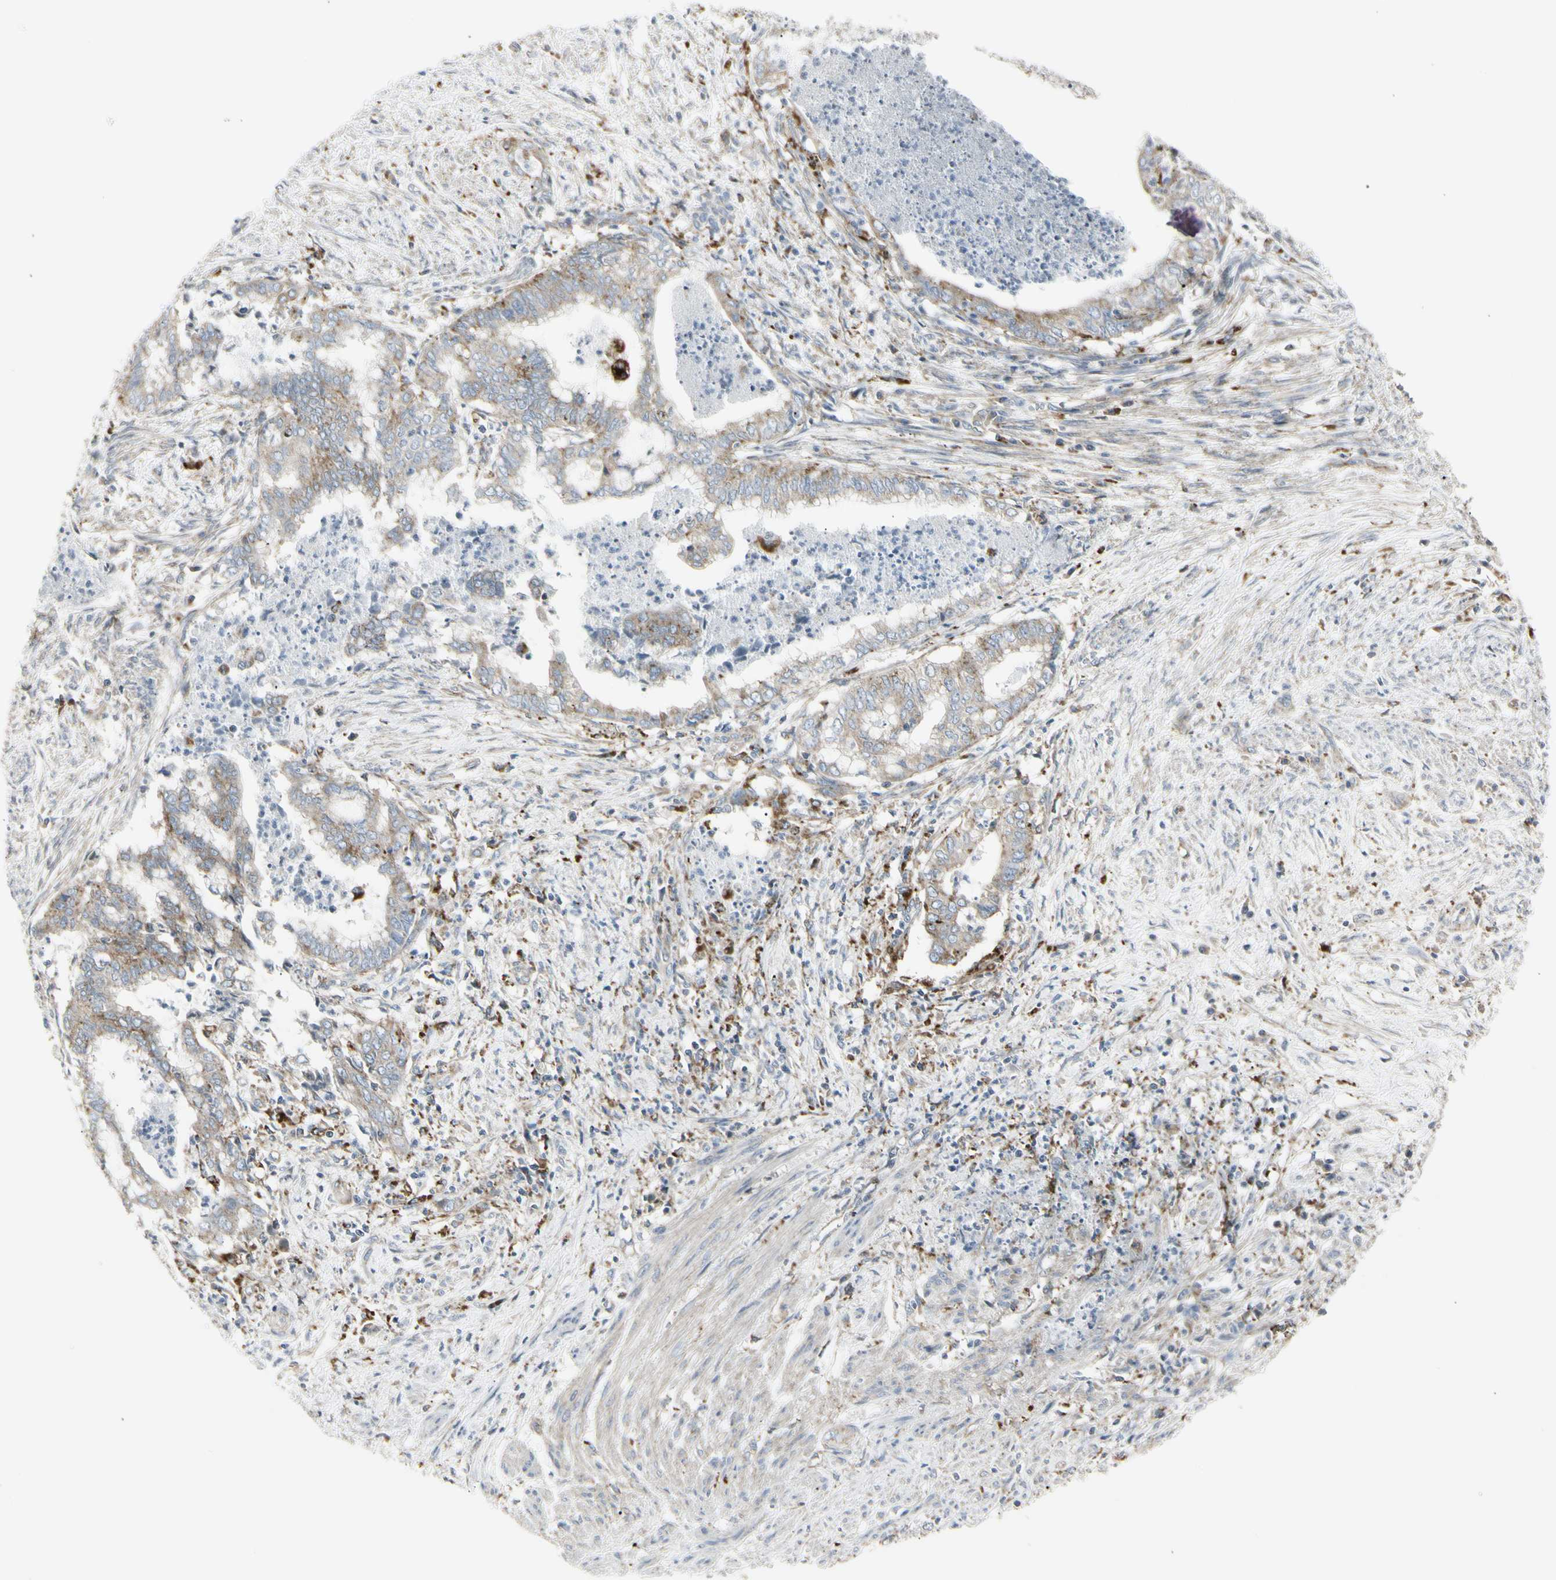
{"staining": {"intensity": "weak", "quantity": "<25%", "location": "cytoplasmic/membranous"}, "tissue": "endometrial cancer", "cell_type": "Tumor cells", "image_type": "cancer", "snomed": [{"axis": "morphology", "description": "Necrosis, NOS"}, {"axis": "morphology", "description": "Adenocarcinoma, NOS"}, {"axis": "topography", "description": "Endometrium"}], "caption": "There is no significant positivity in tumor cells of endometrial adenocarcinoma.", "gene": "ATP6V1B2", "patient": {"sex": "female", "age": 79}}